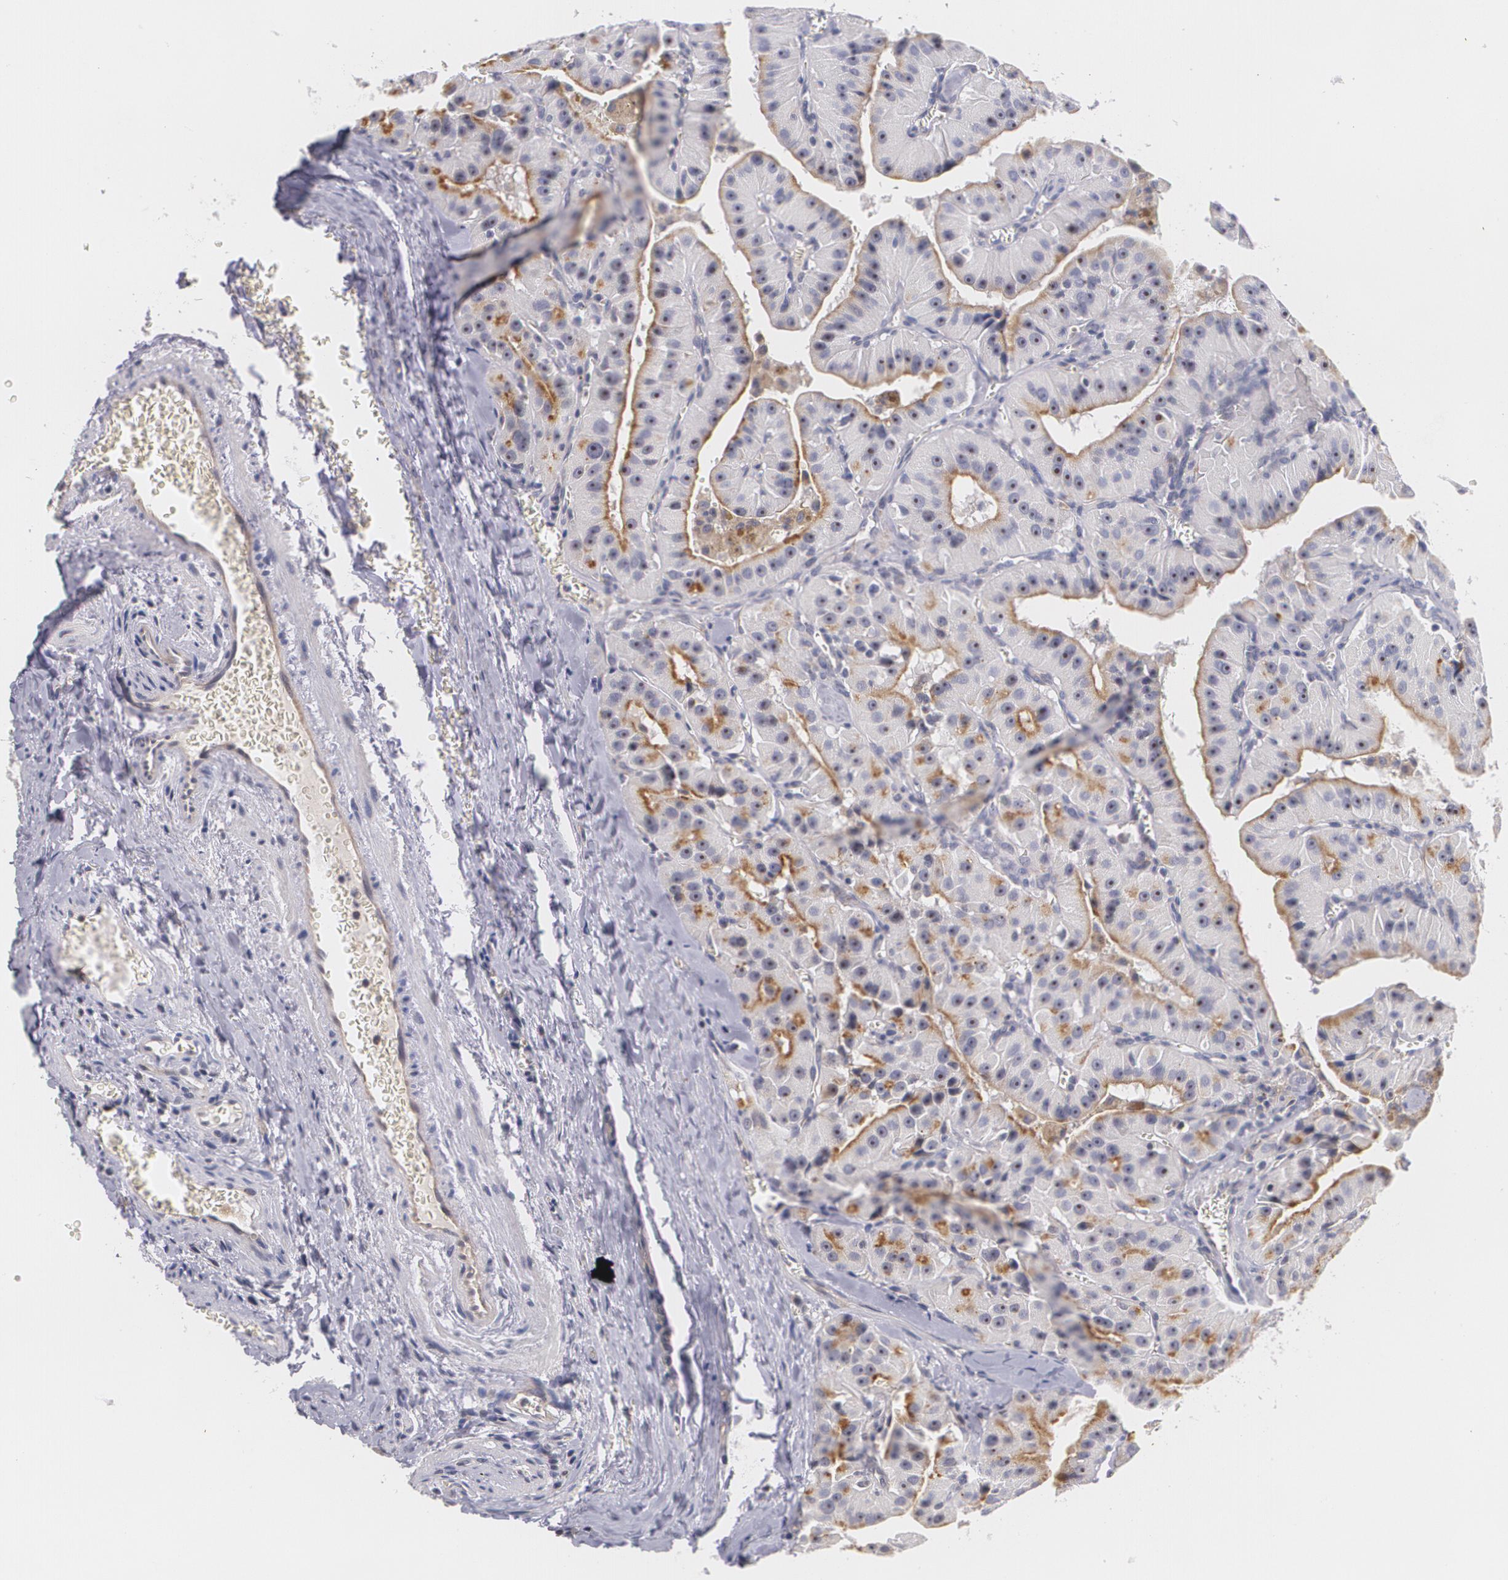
{"staining": {"intensity": "moderate", "quantity": "25%-75%", "location": "cytoplasmic/membranous"}, "tissue": "thyroid cancer", "cell_type": "Tumor cells", "image_type": "cancer", "snomed": [{"axis": "morphology", "description": "Carcinoma, NOS"}, {"axis": "topography", "description": "Thyroid gland"}], "caption": "This is a histology image of immunohistochemistry (IHC) staining of thyroid cancer, which shows moderate expression in the cytoplasmic/membranous of tumor cells.", "gene": "VAV3", "patient": {"sex": "male", "age": 76}}